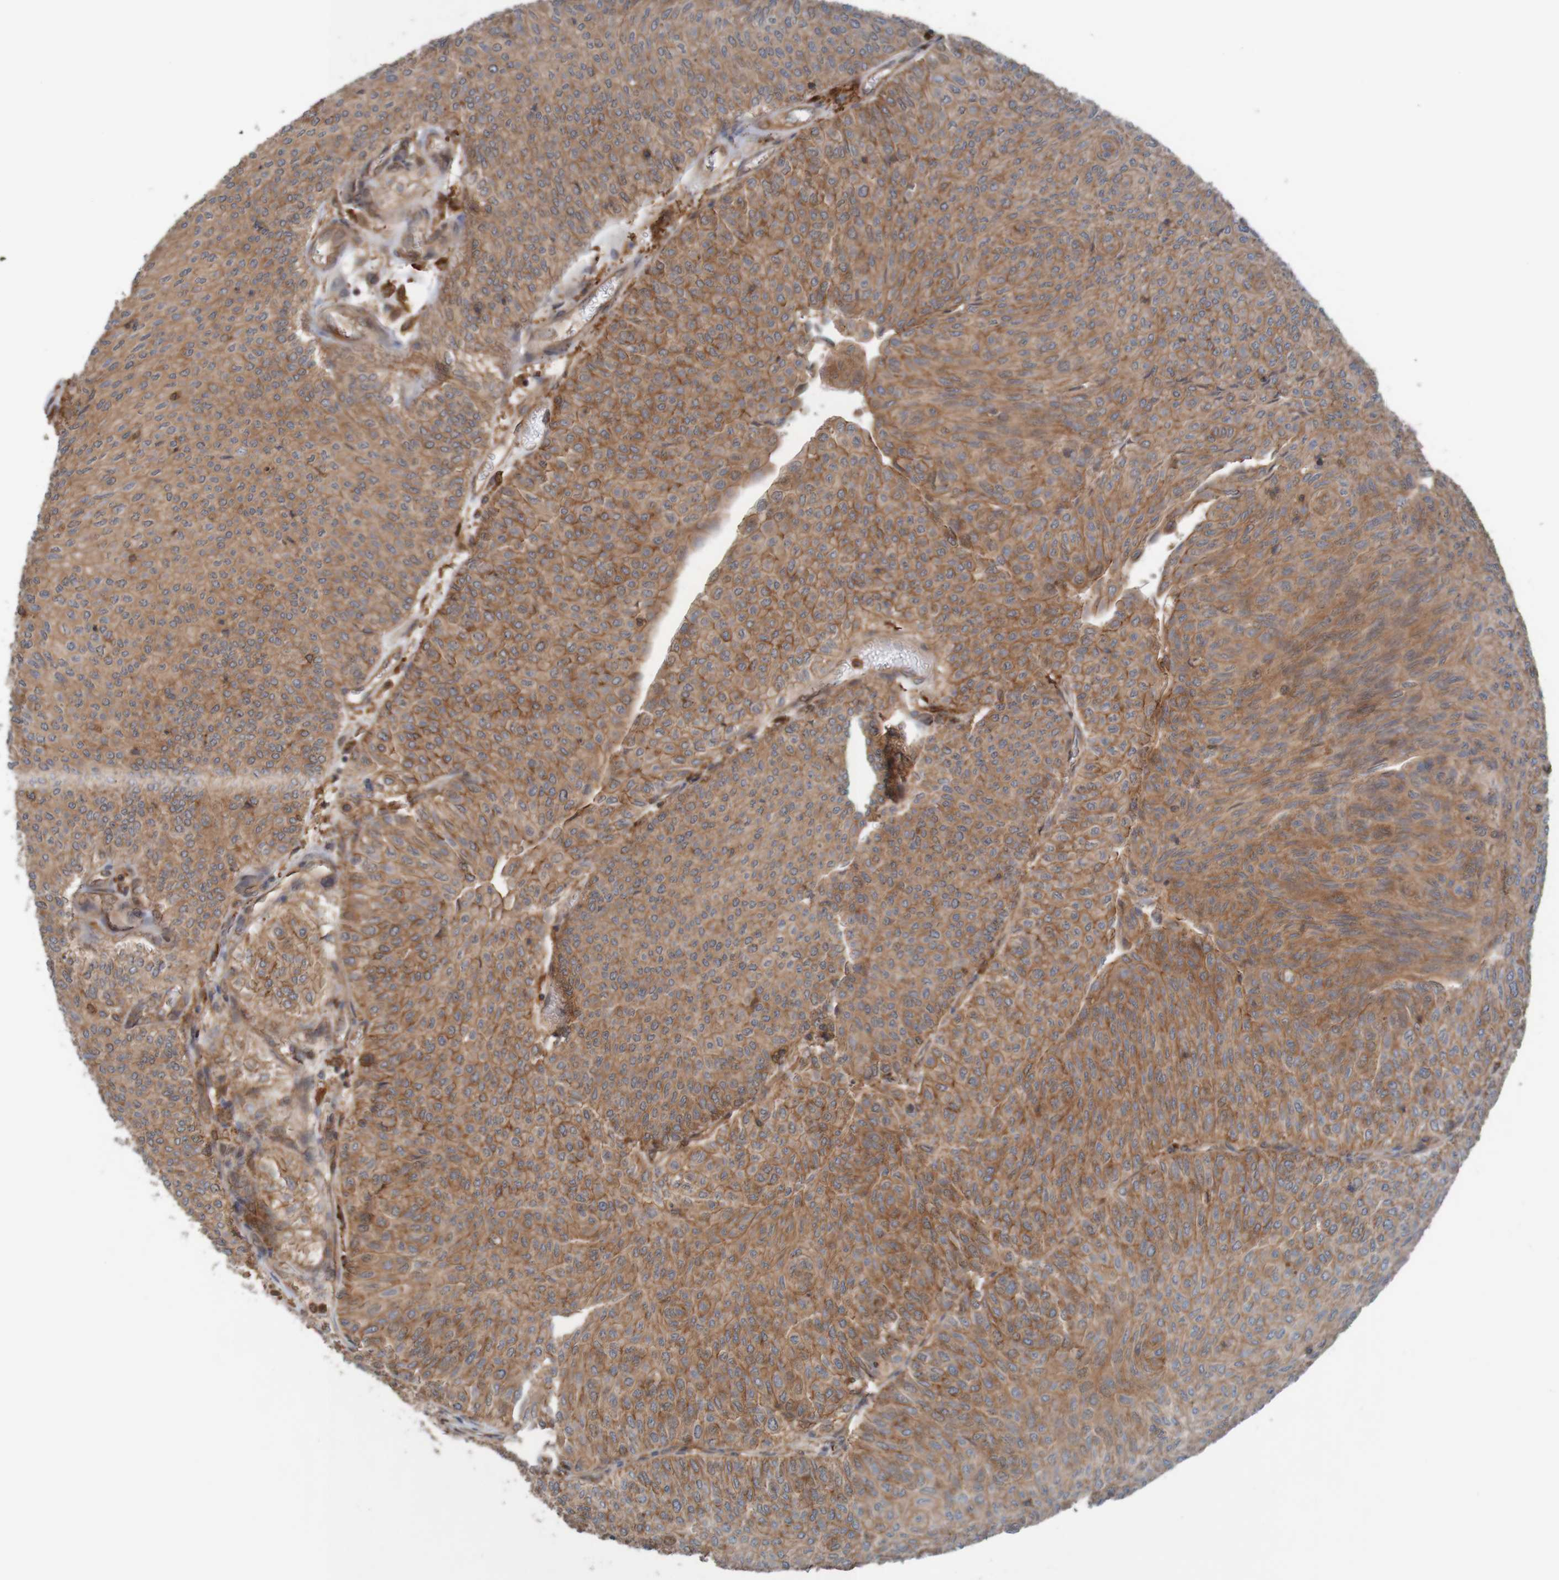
{"staining": {"intensity": "weak", "quantity": ">75%", "location": "cytoplasmic/membranous"}, "tissue": "urothelial cancer", "cell_type": "Tumor cells", "image_type": "cancer", "snomed": [{"axis": "morphology", "description": "Urothelial carcinoma, Low grade"}, {"axis": "topography", "description": "Urinary bladder"}], "caption": "Weak cytoplasmic/membranous protein staining is identified in about >75% of tumor cells in urothelial cancer. (DAB (3,3'-diaminobenzidine) IHC with brightfield microscopy, high magnification).", "gene": "ARHGEF11", "patient": {"sex": "male", "age": 78}}